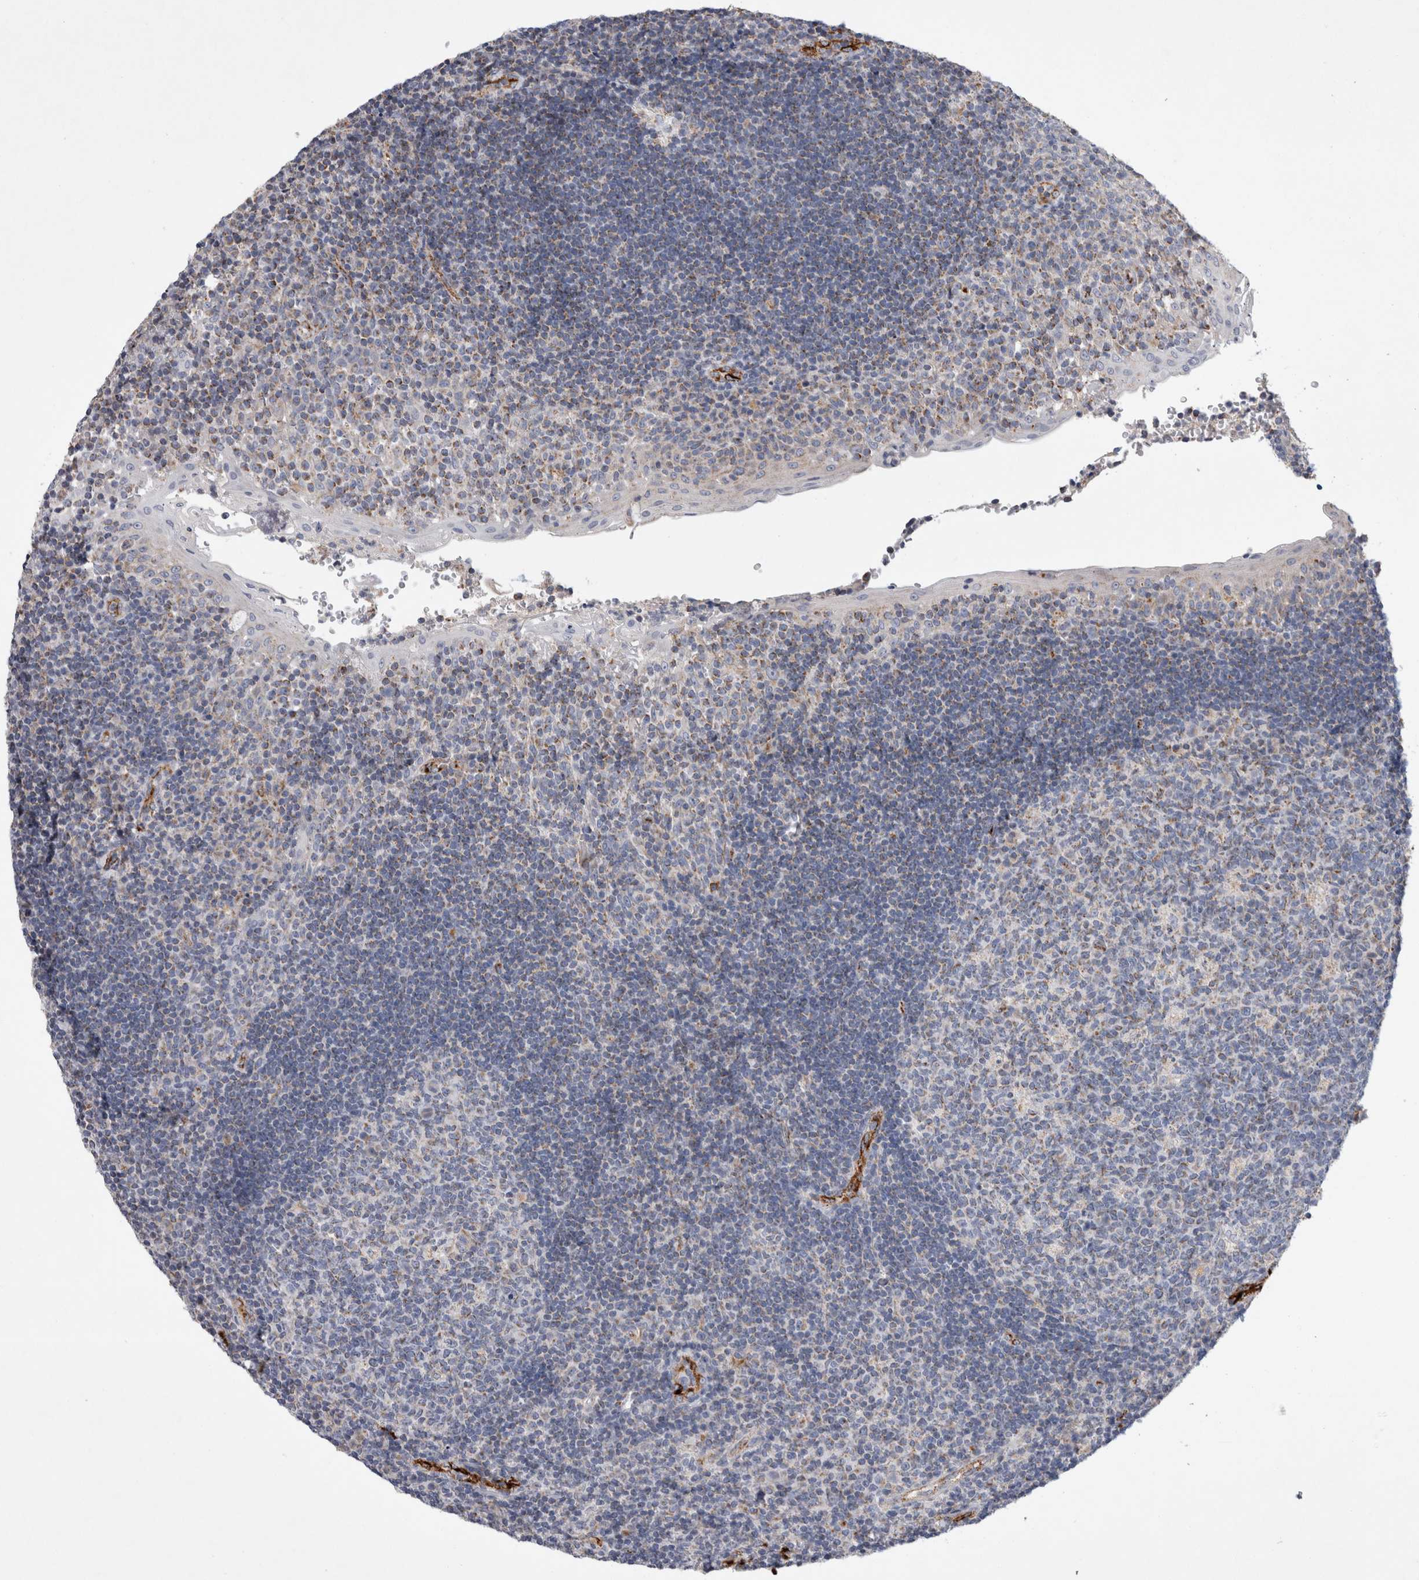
{"staining": {"intensity": "weak", "quantity": "25%-75%", "location": "cytoplasmic/membranous"}, "tissue": "tonsil", "cell_type": "Germinal center cells", "image_type": "normal", "snomed": [{"axis": "morphology", "description": "Normal tissue, NOS"}, {"axis": "topography", "description": "Tonsil"}], "caption": "Tonsil stained with DAB immunohistochemistry (IHC) shows low levels of weak cytoplasmic/membranous expression in approximately 25%-75% of germinal center cells.", "gene": "IARS2", "patient": {"sex": "female", "age": 40}}